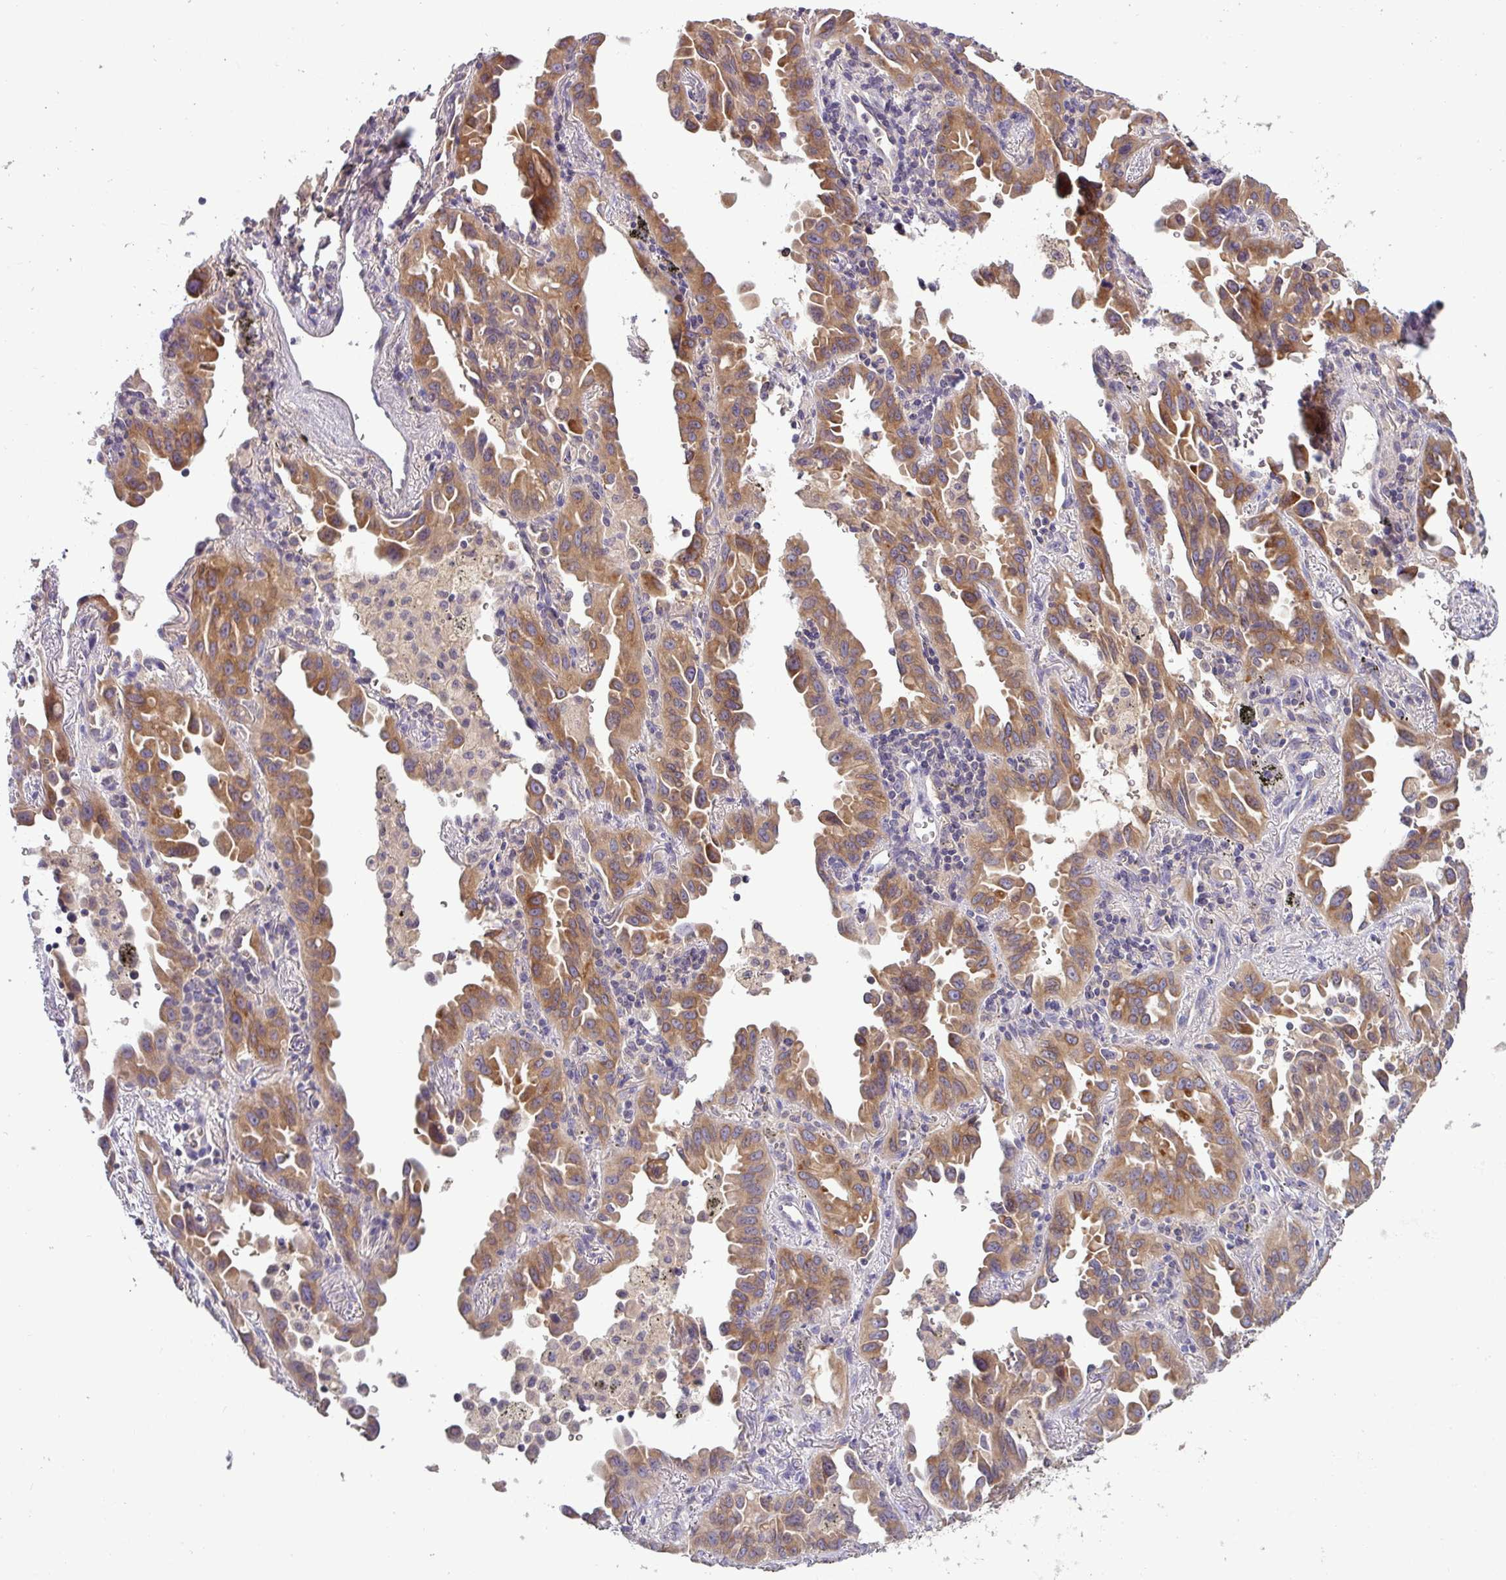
{"staining": {"intensity": "moderate", "quantity": ">75%", "location": "cytoplasmic/membranous"}, "tissue": "lung cancer", "cell_type": "Tumor cells", "image_type": "cancer", "snomed": [{"axis": "morphology", "description": "Adenocarcinoma, NOS"}, {"axis": "topography", "description": "Lung"}], "caption": "Lung cancer was stained to show a protein in brown. There is medium levels of moderate cytoplasmic/membranous positivity in about >75% of tumor cells.", "gene": "TMEM62", "patient": {"sex": "male", "age": 68}}